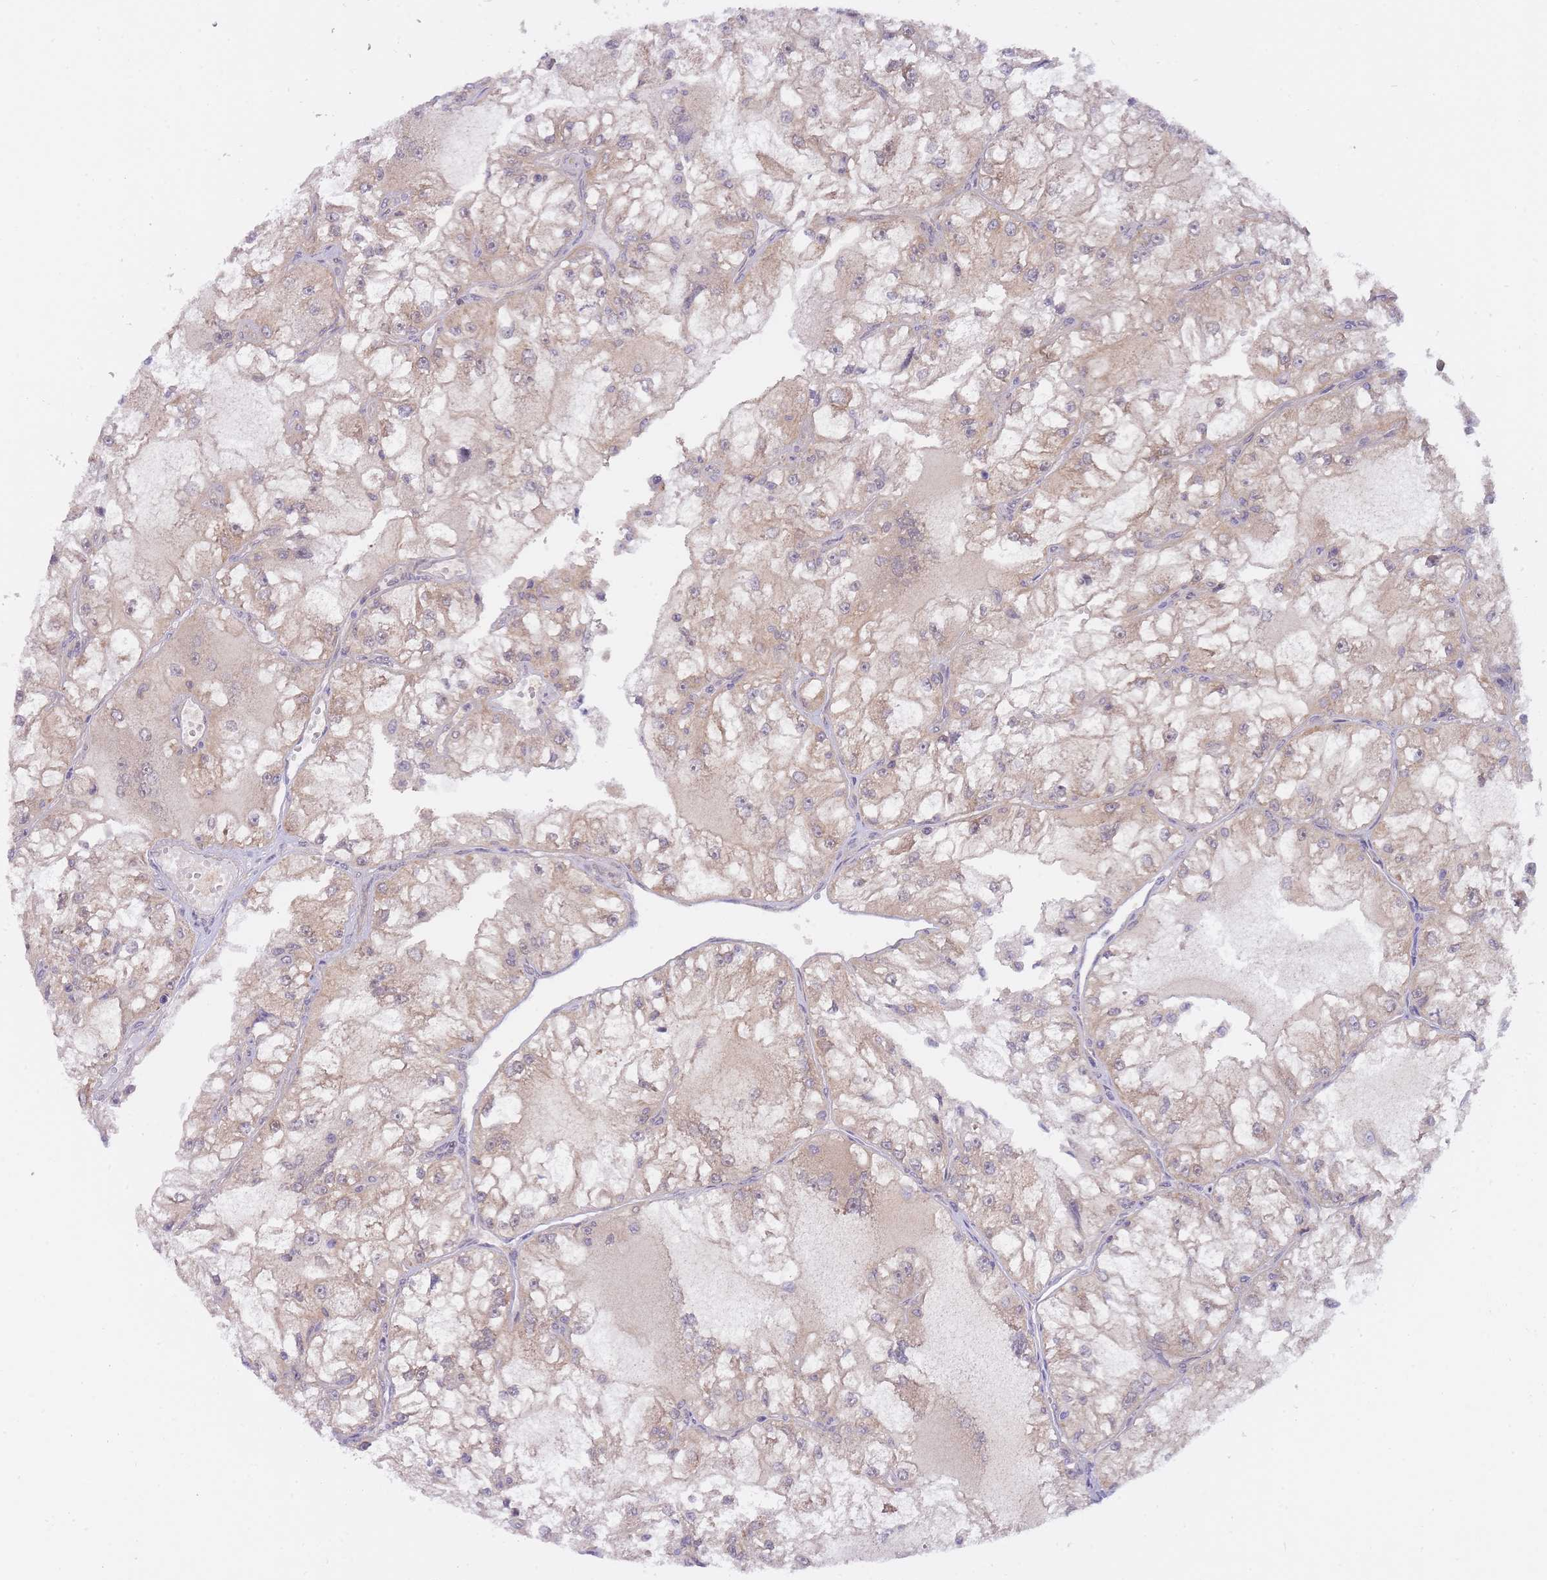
{"staining": {"intensity": "negative", "quantity": "none", "location": "none"}, "tissue": "renal cancer", "cell_type": "Tumor cells", "image_type": "cancer", "snomed": [{"axis": "morphology", "description": "Adenocarcinoma, NOS"}, {"axis": "topography", "description": "Kidney"}], "caption": "Protein analysis of renal cancer (adenocarcinoma) displays no significant staining in tumor cells.", "gene": "NSFL1C", "patient": {"sex": "female", "age": 72}}